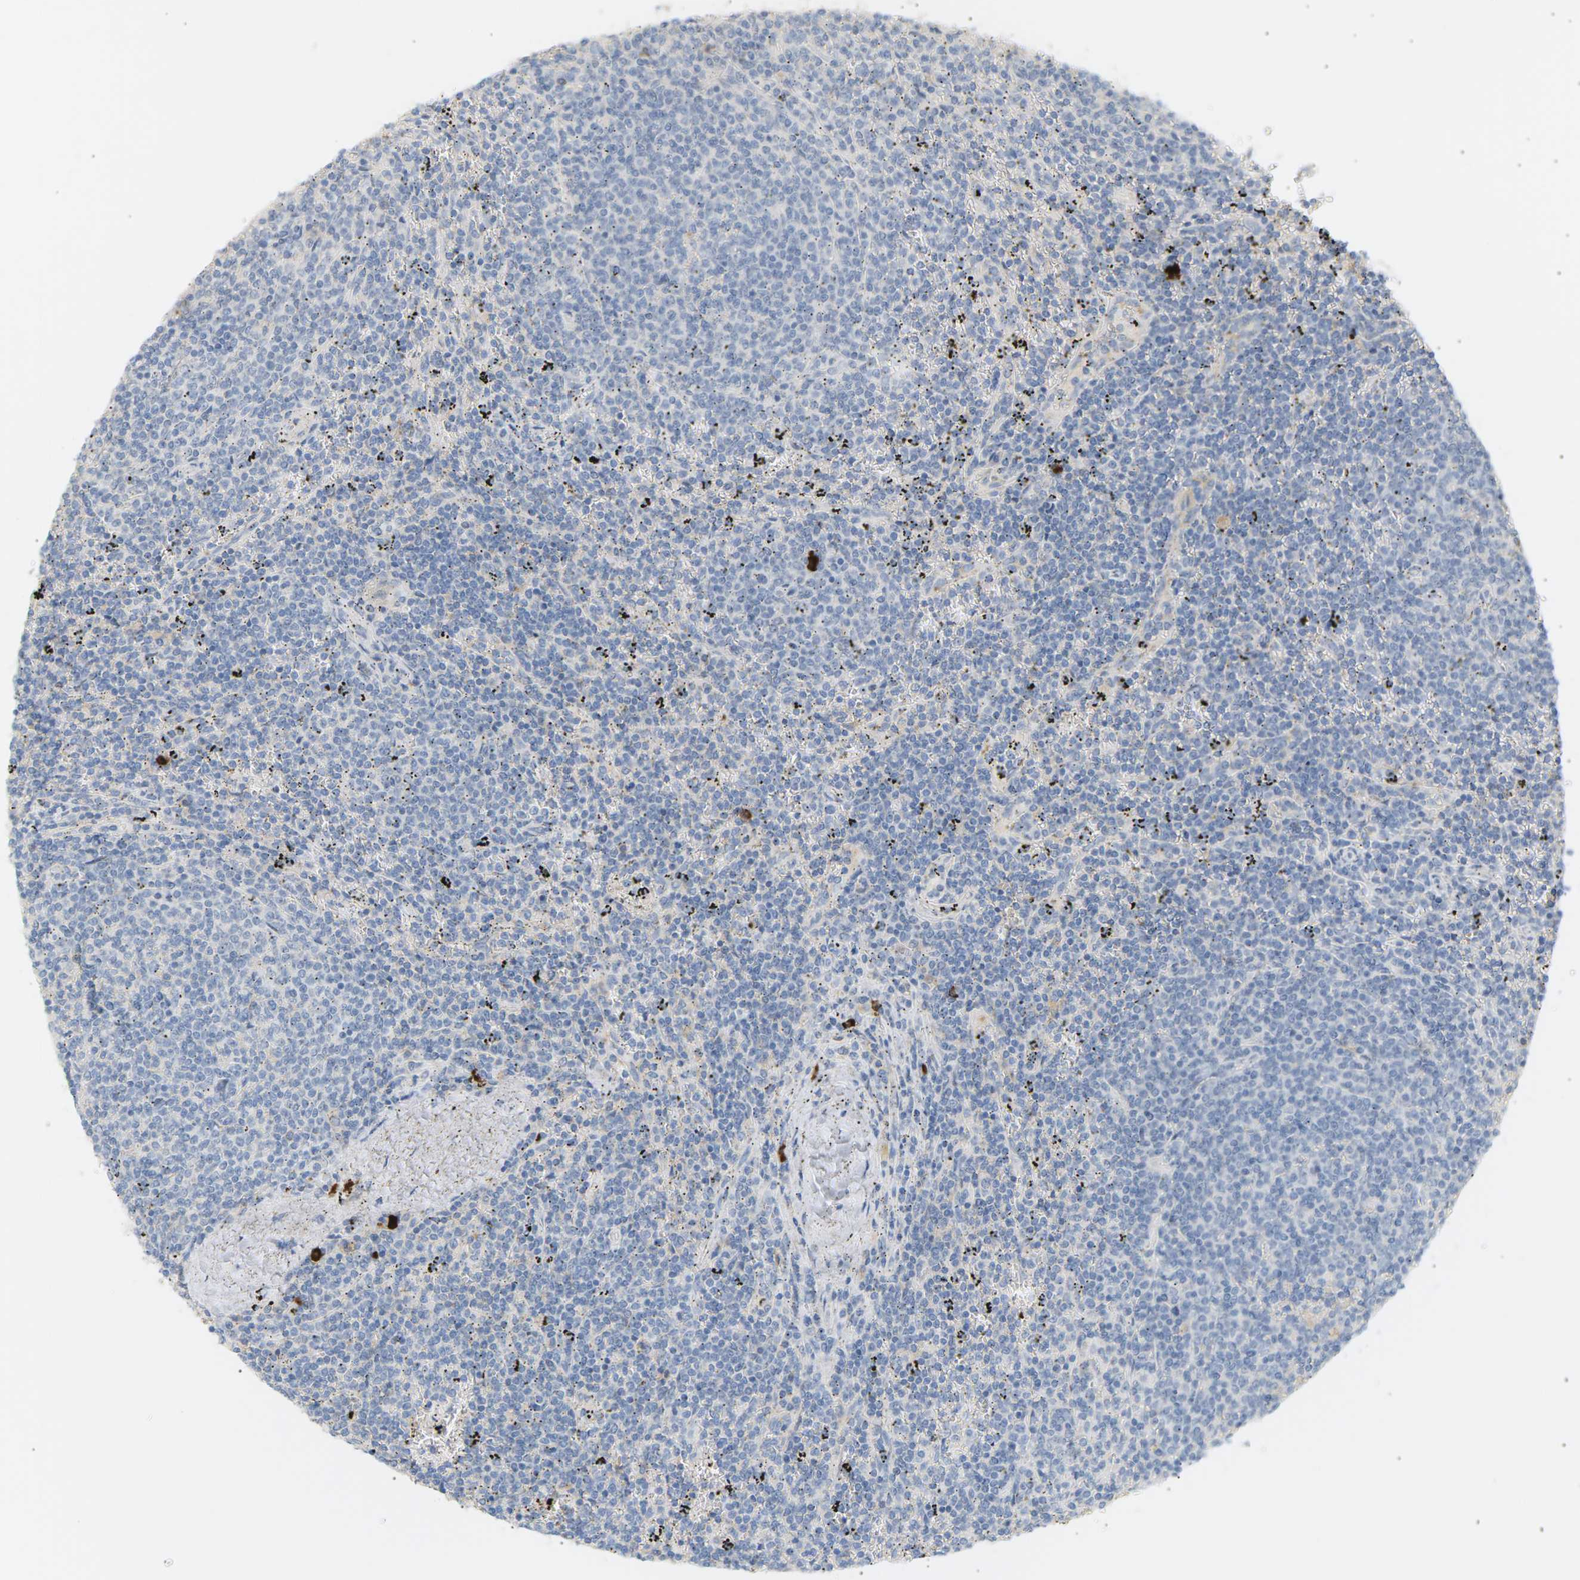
{"staining": {"intensity": "negative", "quantity": "none", "location": "none"}, "tissue": "lymphoma", "cell_type": "Tumor cells", "image_type": "cancer", "snomed": [{"axis": "morphology", "description": "Malignant lymphoma, non-Hodgkin's type, Low grade"}, {"axis": "topography", "description": "Spleen"}], "caption": "Immunohistochemistry of low-grade malignant lymphoma, non-Hodgkin's type demonstrates no expression in tumor cells.", "gene": "IGLC3", "patient": {"sex": "female", "age": 50}}